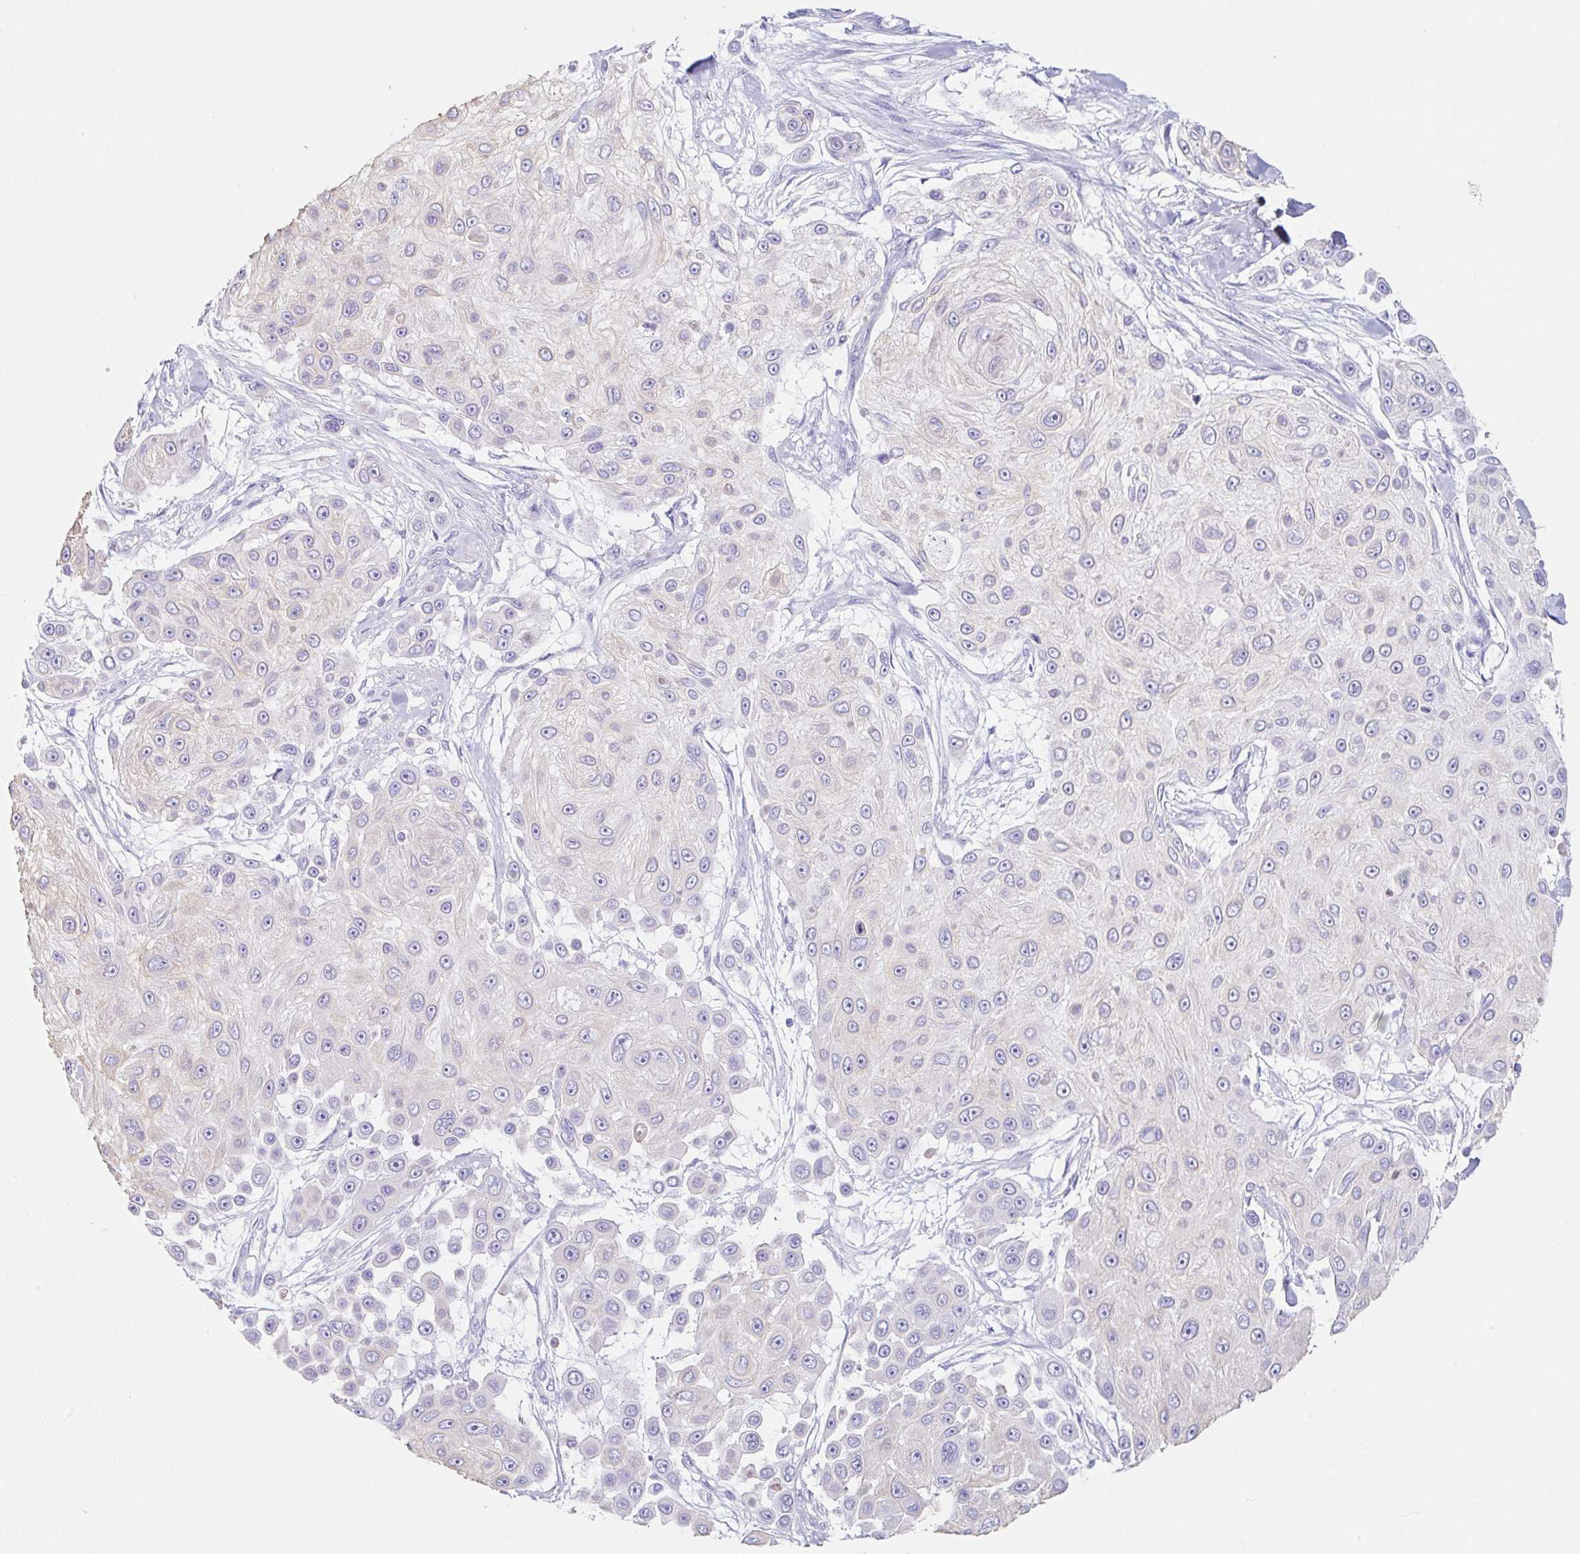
{"staining": {"intensity": "negative", "quantity": "none", "location": "none"}, "tissue": "skin cancer", "cell_type": "Tumor cells", "image_type": "cancer", "snomed": [{"axis": "morphology", "description": "Squamous cell carcinoma, NOS"}, {"axis": "topography", "description": "Skin"}], "caption": "Photomicrograph shows no protein expression in tumor cells of skin cancer tissue.", "gene": "CLDND2", "patient": {"sex": "male", "age": 67}}